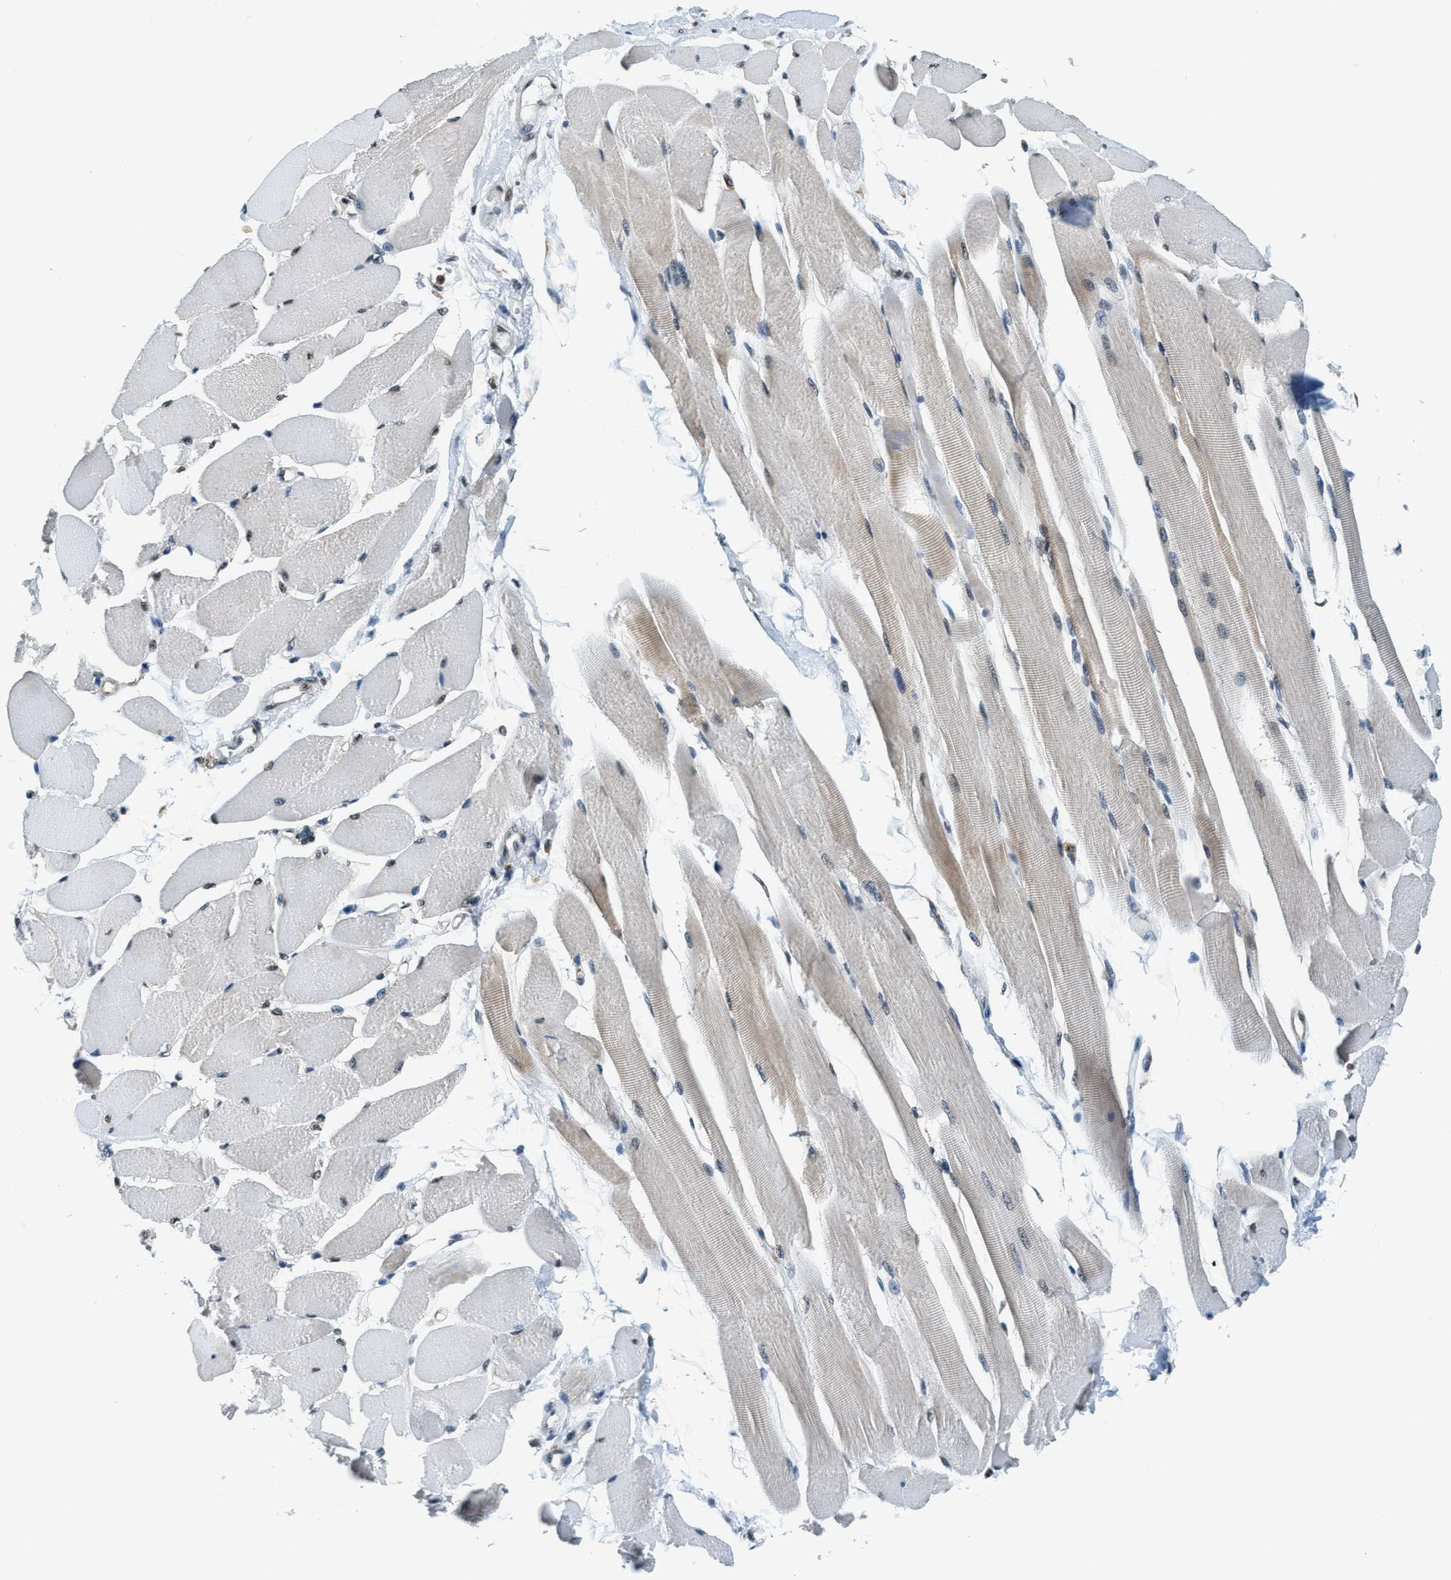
{"staining": {"intensity": "weak", "quantity": "<25%", "location": "cytoplasmic/membranous,nuclear"}, "tissue": "skeletal muscle", "cell_type": "Myocytes", "image_type": "normal", "snomed": [{"axis": "morphology", "description": "Normal tissue, NOS"}, {"axis": "topography", "description": "Skeletal muscle"}, {"axis": "topography", "description": "Peripheral nerve tissue"}], "caption": "Image shows no protein expression in myocytes of normal skeletal muscle.", "gene": "RAB11FIP1", "patient": {"sex": "female", "age": 84}}